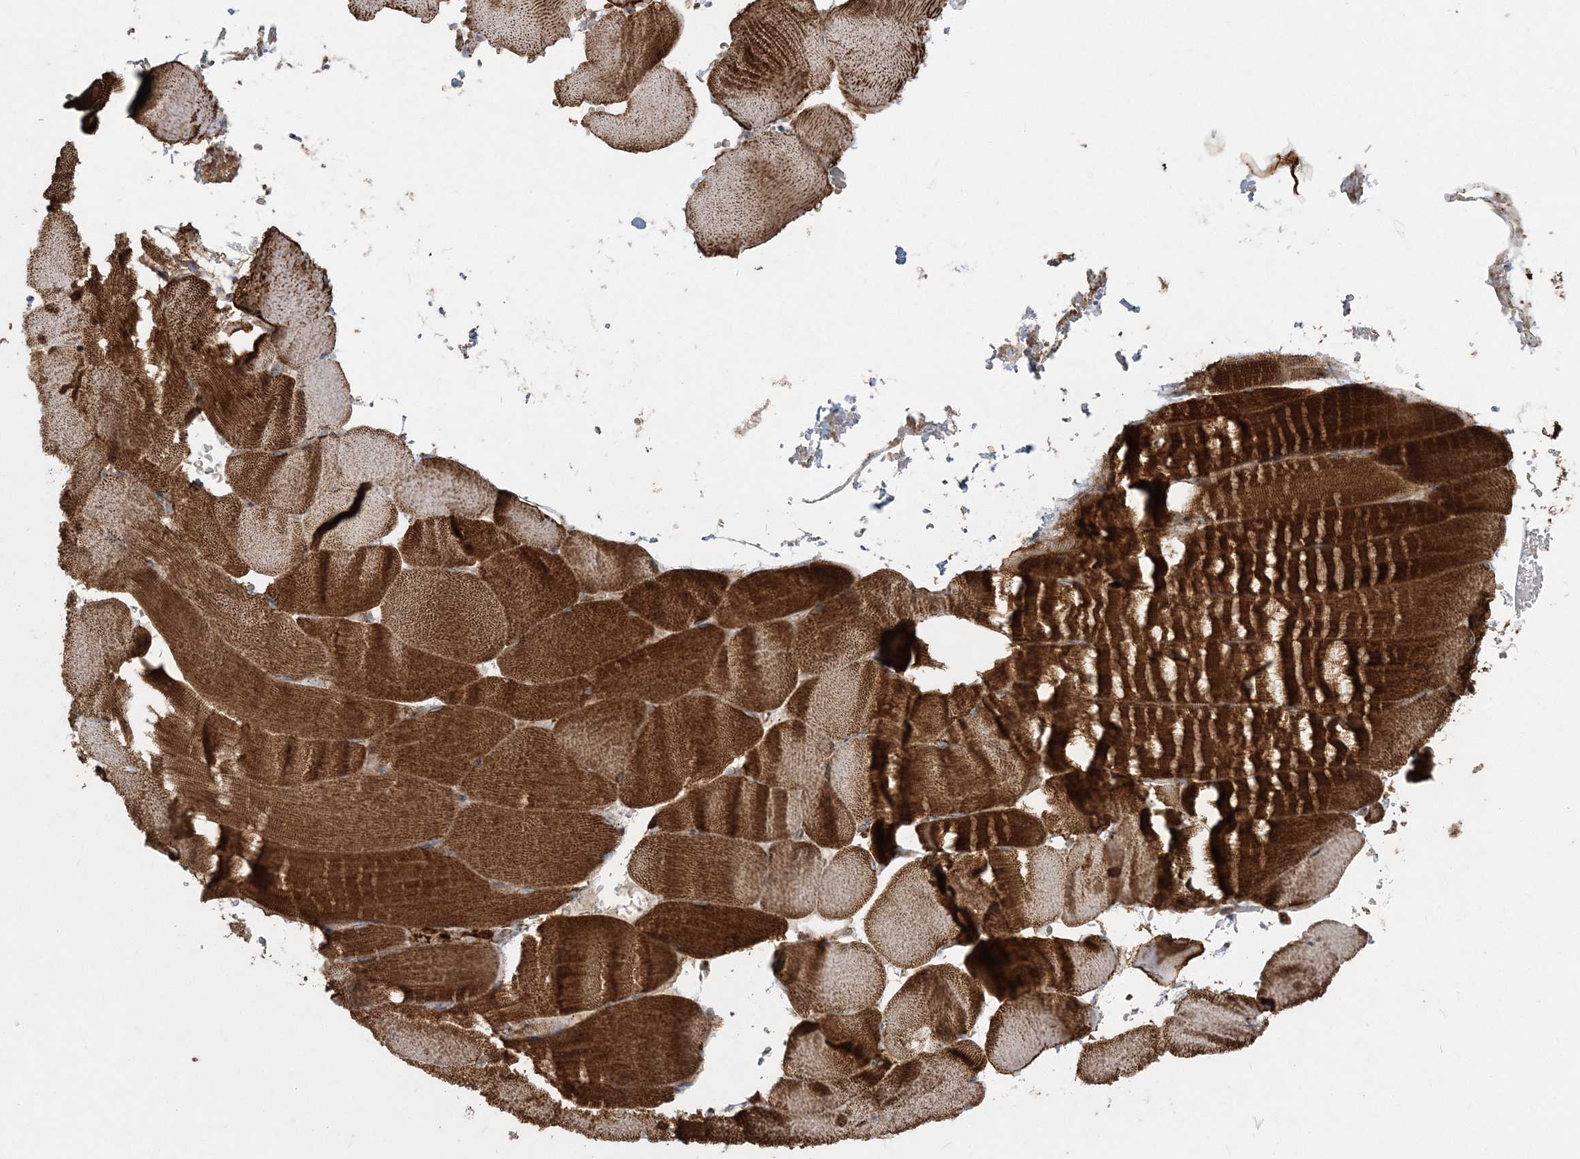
{"staining": {"intensity": "strong", "quantity": ">75%", "location": "cytoplasmic/membranous"}, "tissue": "skeletal muscle", "cell_type": "Myocytes", "image_type": "normal", "snomed": [{"axis": "morphology", "description": "Normal tissue, NOS"}, {"axis": "topography", "description": "Skeletal muscle"}, {"axis": "topography", "description": "Parathyroid gland"}], "caption": "Approximately >75% of myocytes in benign skeletal muscle reveal strong cytoplasmic/membranous protein expression as visualized by brown immunohistochemical staining.", "gene": "LRPPRC", "patient": {"sex": "female", "age": 37}}